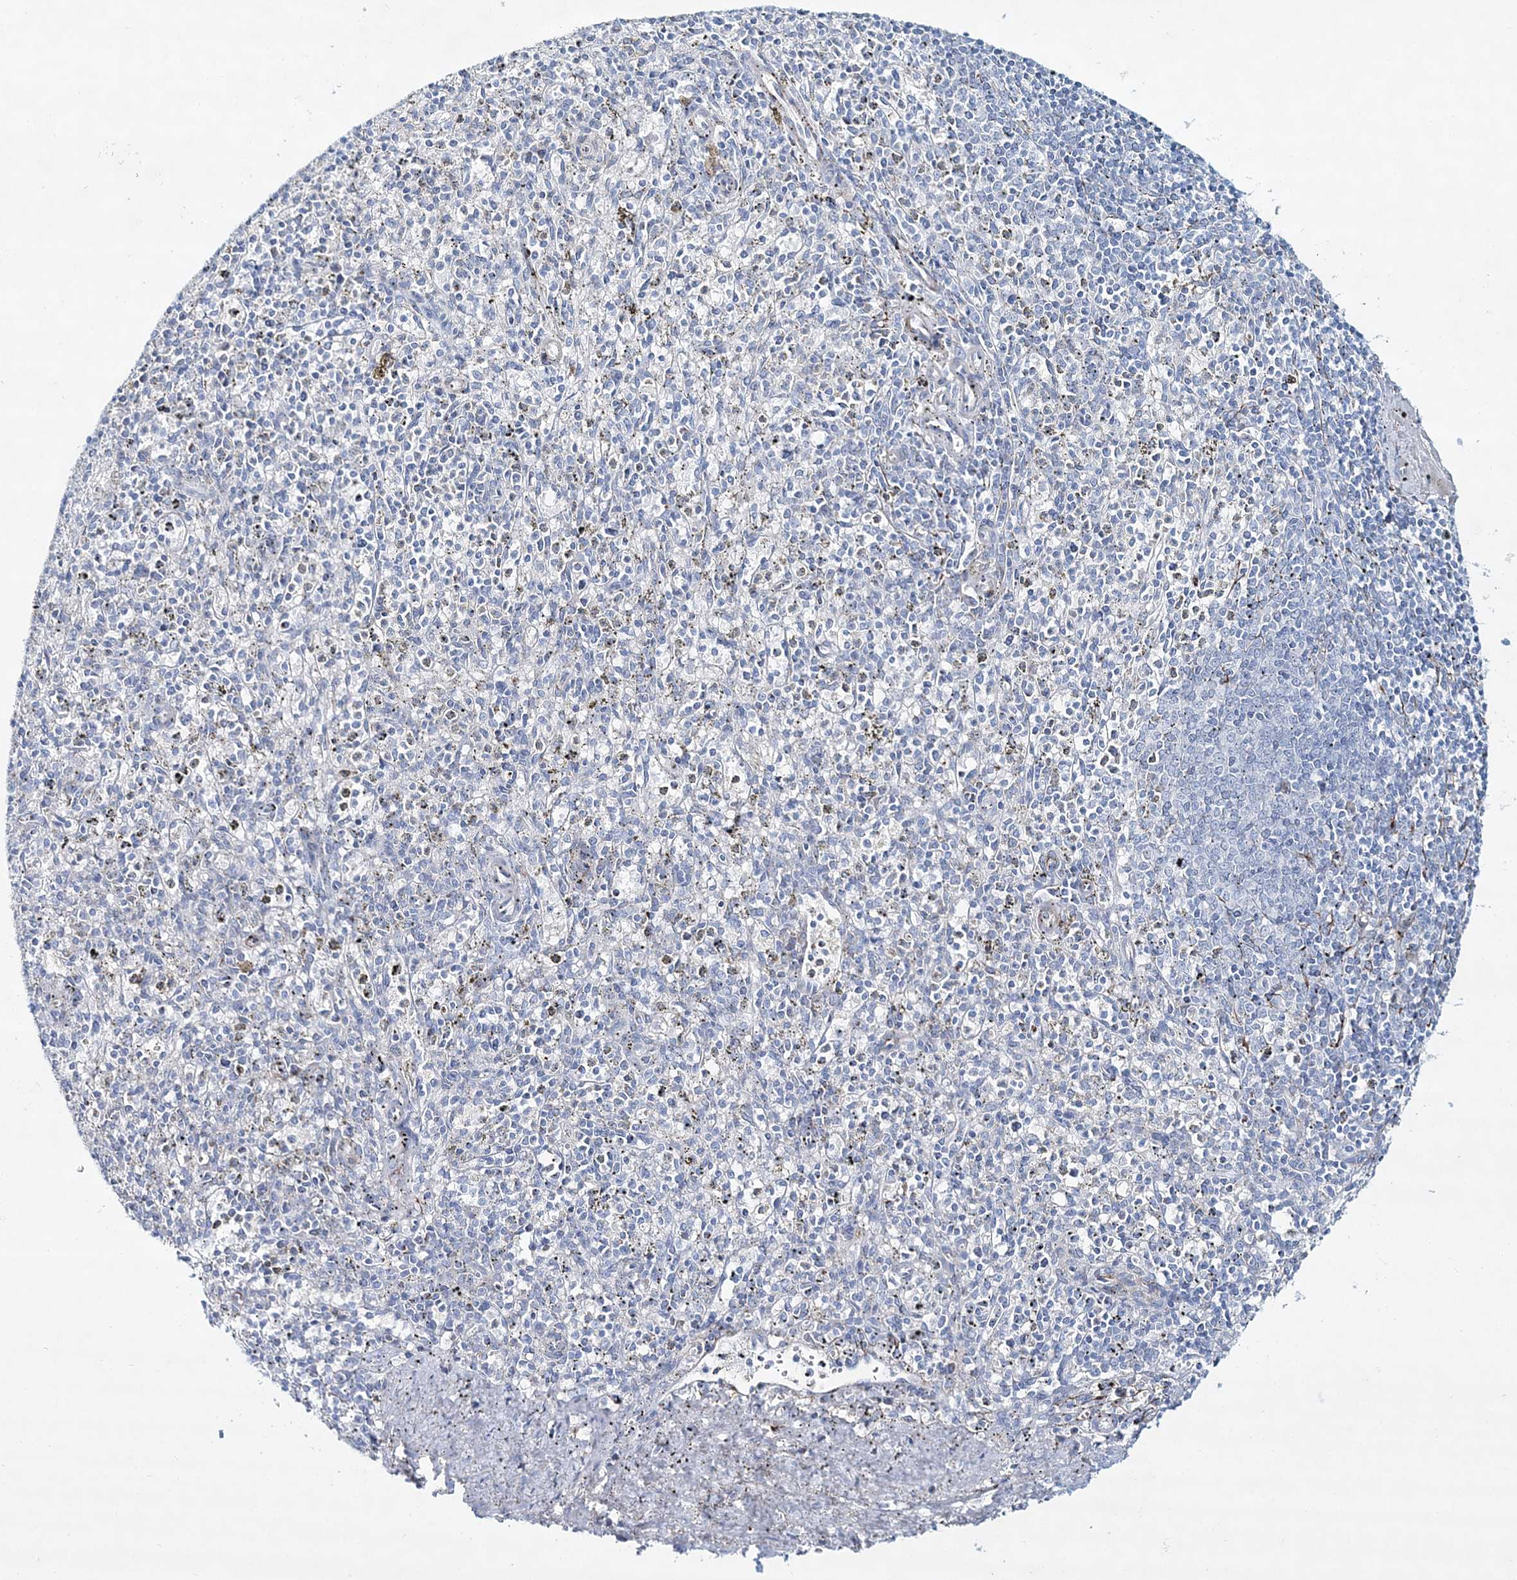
{"staining": {"intensity": "negative", "quantity": "none", "location": "none"}, "tissue": "spleen", "cell_type": "Cells in red pulp", "image_type": "normal", "snomed": [{"axis": "morphology", "description": "Normal tissue, NOS"}, {"axis": "topography", "description": "Spleen"}], "caption": "The photomicrograph exhibits no significant positivity in cells in red pulp of spleen. (Stains: DAB IHC with hematoxylin counter stain, Microscopy: brightfield microscopy at high magnification).", "gene": "ADGRL1", "patient": {"sex": "male", "age": 72}}